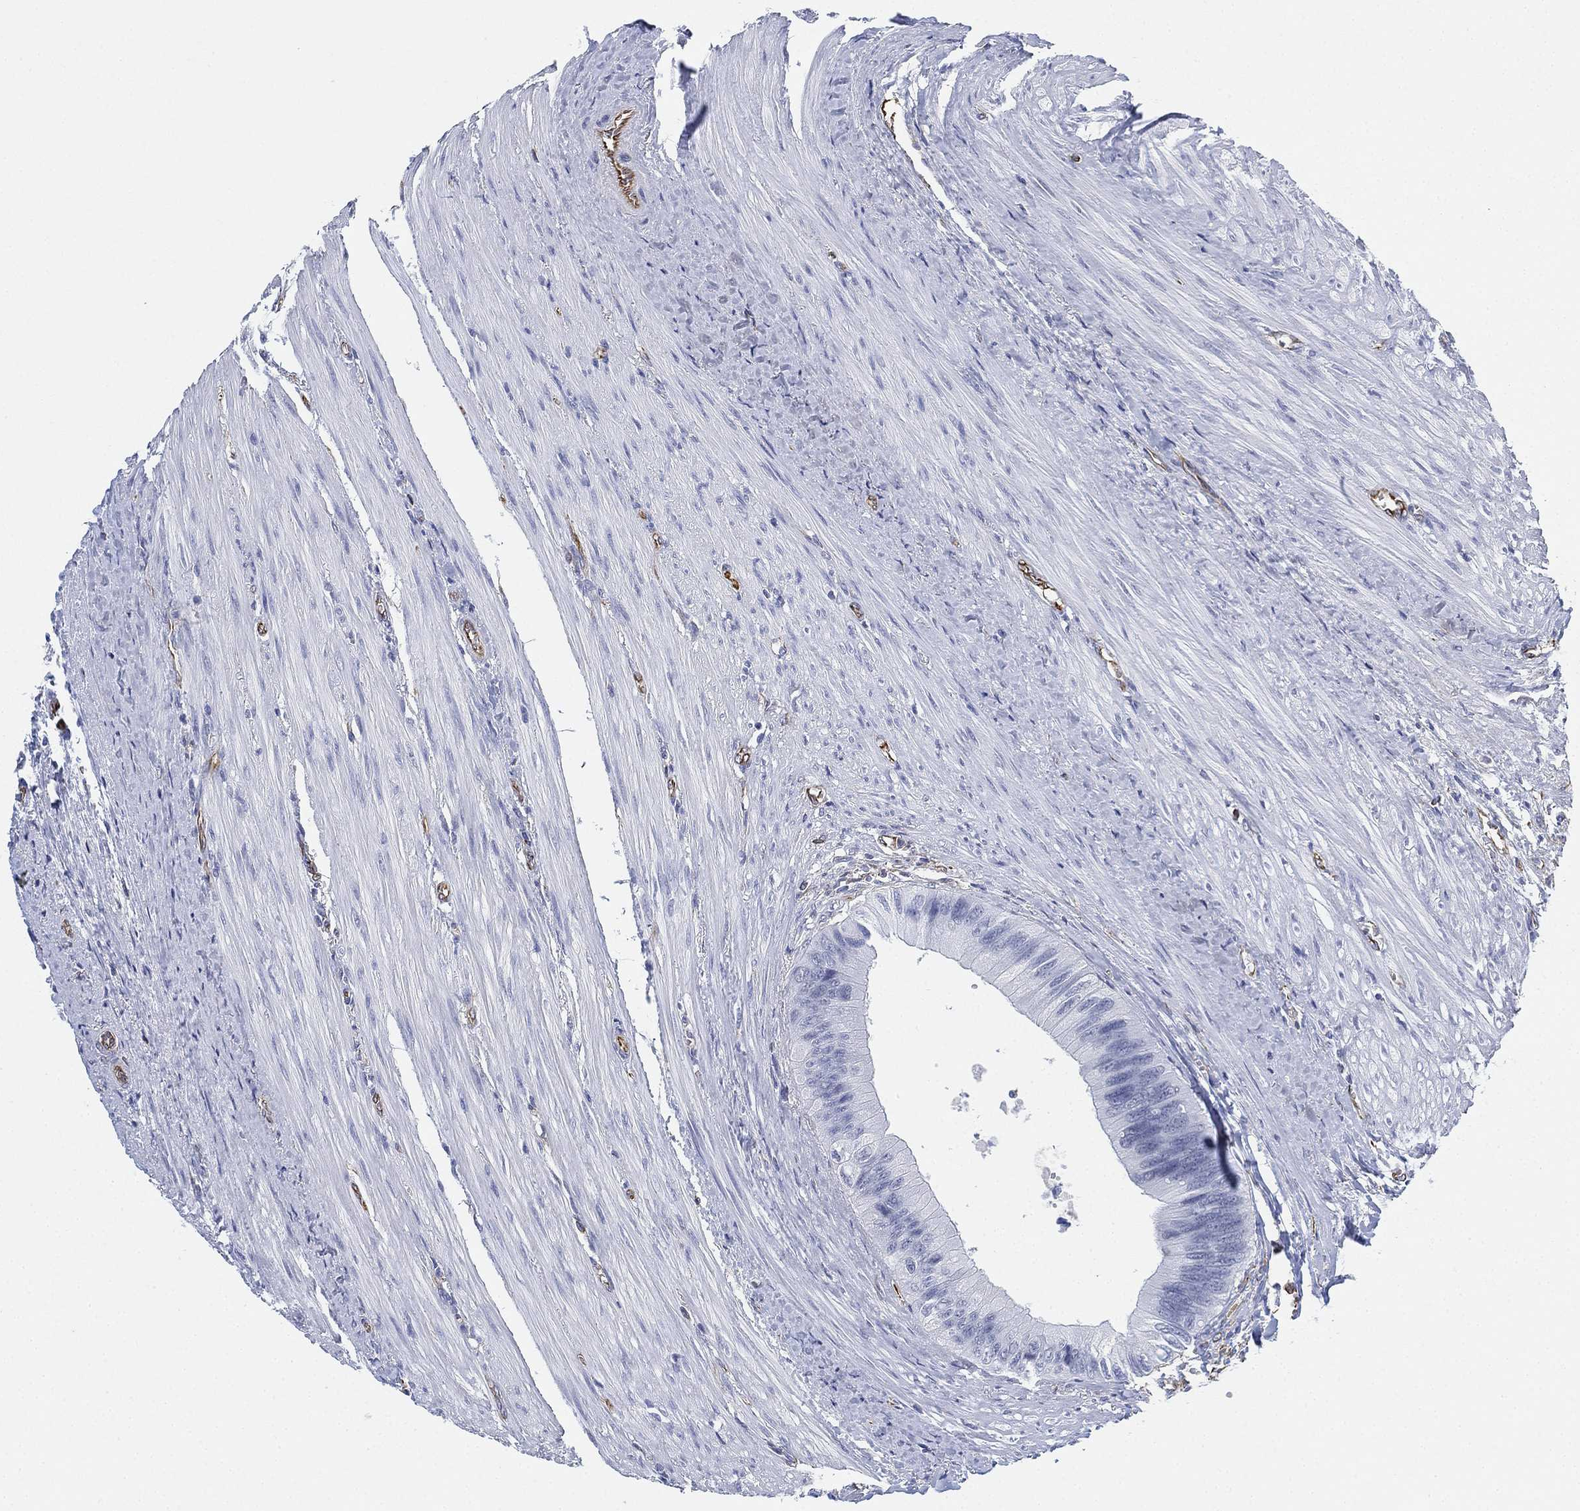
{"staining": {"intensity": "negative", "quantity": "none", "location": "none"}, "tissue": "colorectal cancer", "cell_type": "Tumor cells", "image_type": "cancer", "snomed": [{"axis": "morphology", "description": "Normal tissue, NOS"}, {"axis": "morphology", "description": "Adenocarcinoma, NOS"}, {"axis": "topography", "description": "Colon"}], "caption": "This is a histopathology image of immunohistochemistry (IHC) staining of colorectal cancer (adenocarcinoma), which shows no staining in tumor cells.", "gene": "PSKH2", "patient": {"sex": "male", "age": 65}}